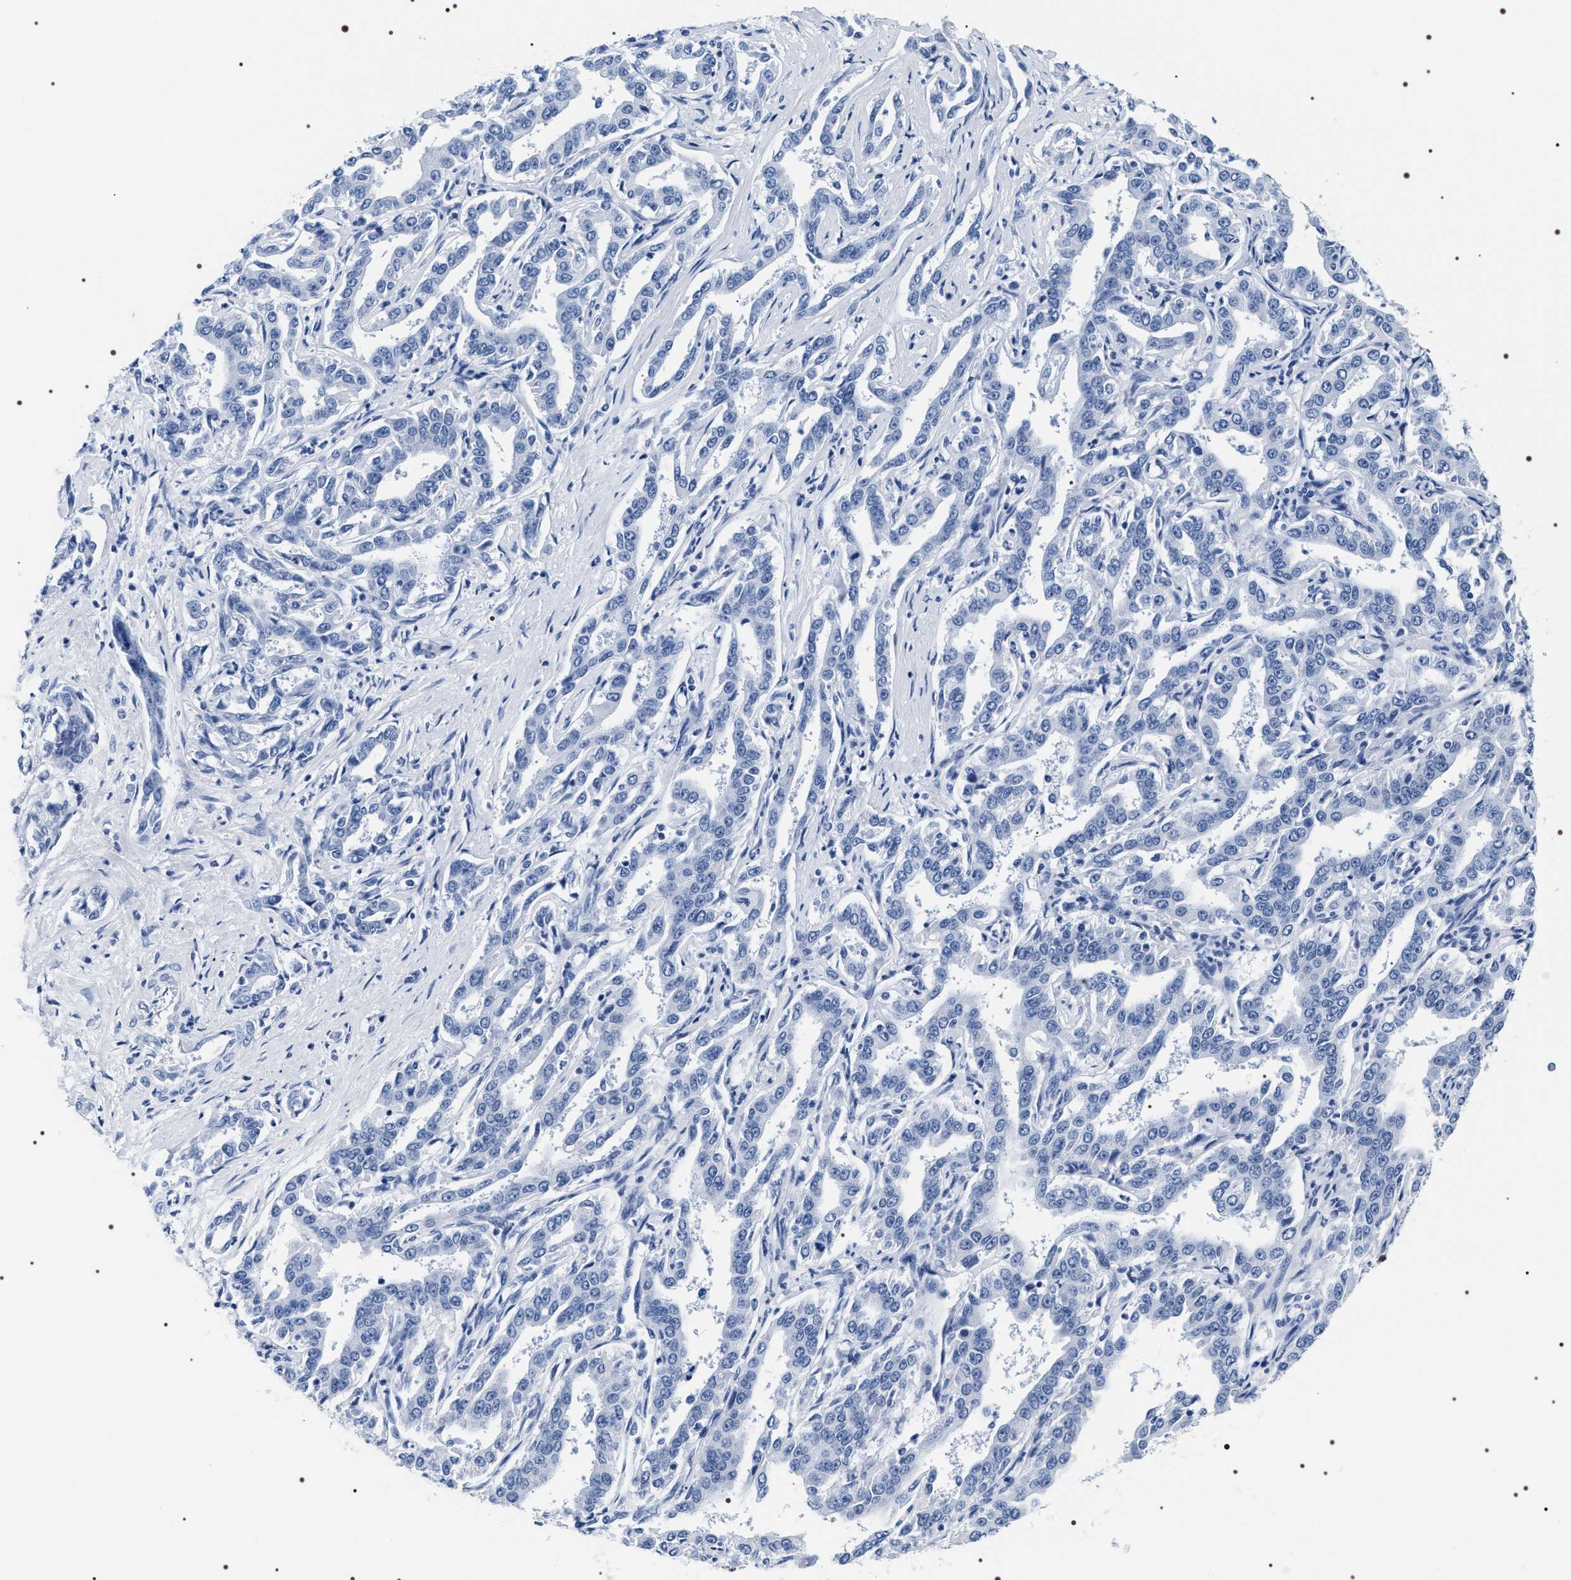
{"staining": {"intensity": "negative", "quantity": "none", "location": "none"}, "tissue": "liver cancer", "cell_type": "Tumor cells", "image_type": "cancer", "snomed": [{"axis": "morphology", "description": "Cholangiocarcinoma"}, {"axis": "topography", "description": "Liver"}], "caption": "Immunohistochemical staining of human cholangiocarcinoma (liver) exhibits no significant expression in tumor cells.", "gene": "ADH4", "patient": {"sex": "male", "age": 59}}